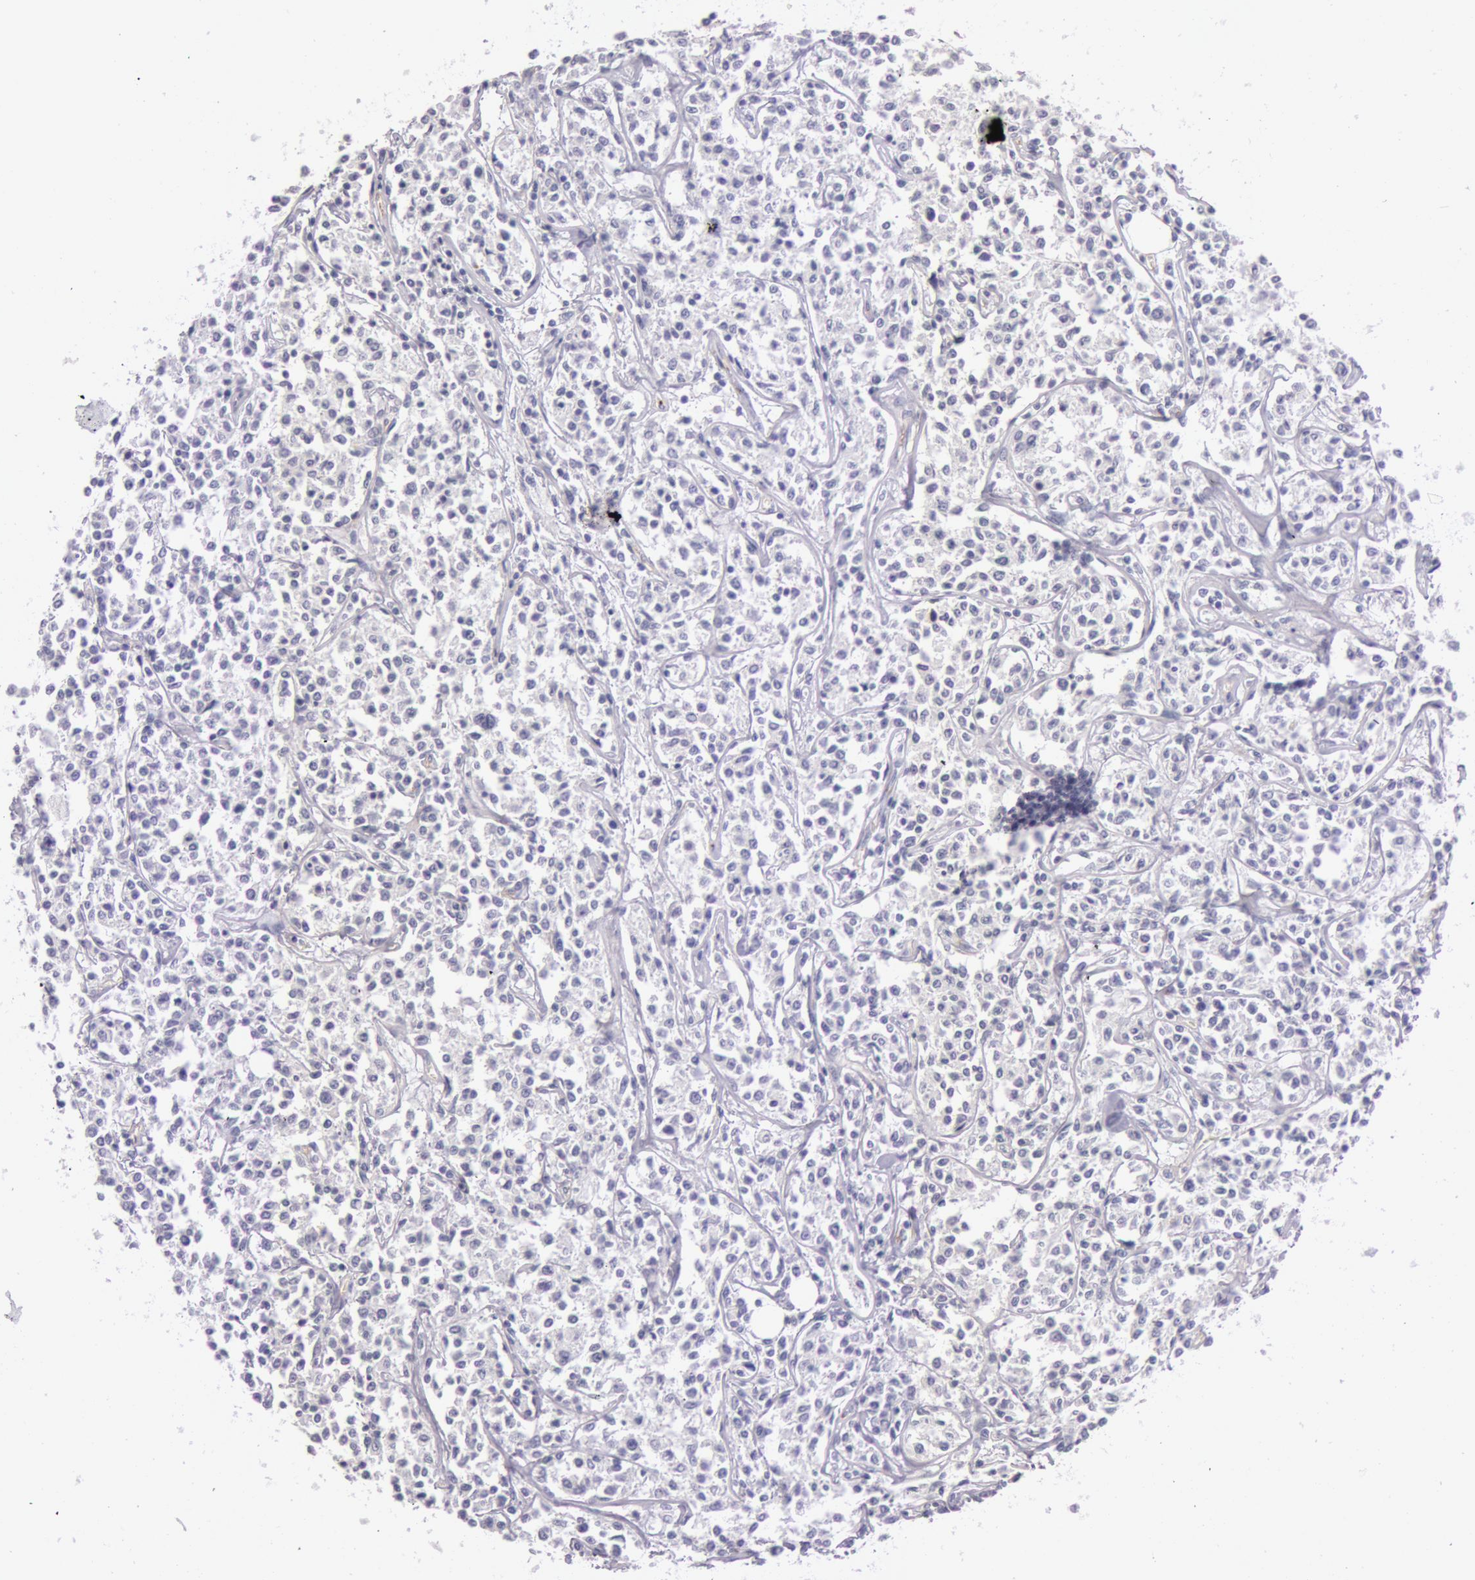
{"staining": {"intensity": "negative", "quantity": "none", "location": "none"}, "tissue": "lymphoma", "cell_type": "Tumor cells", "image_type": "cancer", "snomed": [{"axis": "morphology", "description": "Malignant lymphoma, non-Hodgkin's type, Low grade"}, {"axis": "topography", "description": "Small intestine"}], "caption": "DAB (3,3'-diaminobenzidine) immunohistochemical staining of low-grade malignant lymphoma, non-Hodgkin's type reveals no significant positivity in tumor cells.", "gene": "C4BPA", "patient": {"sex": "female", "age": 59}}